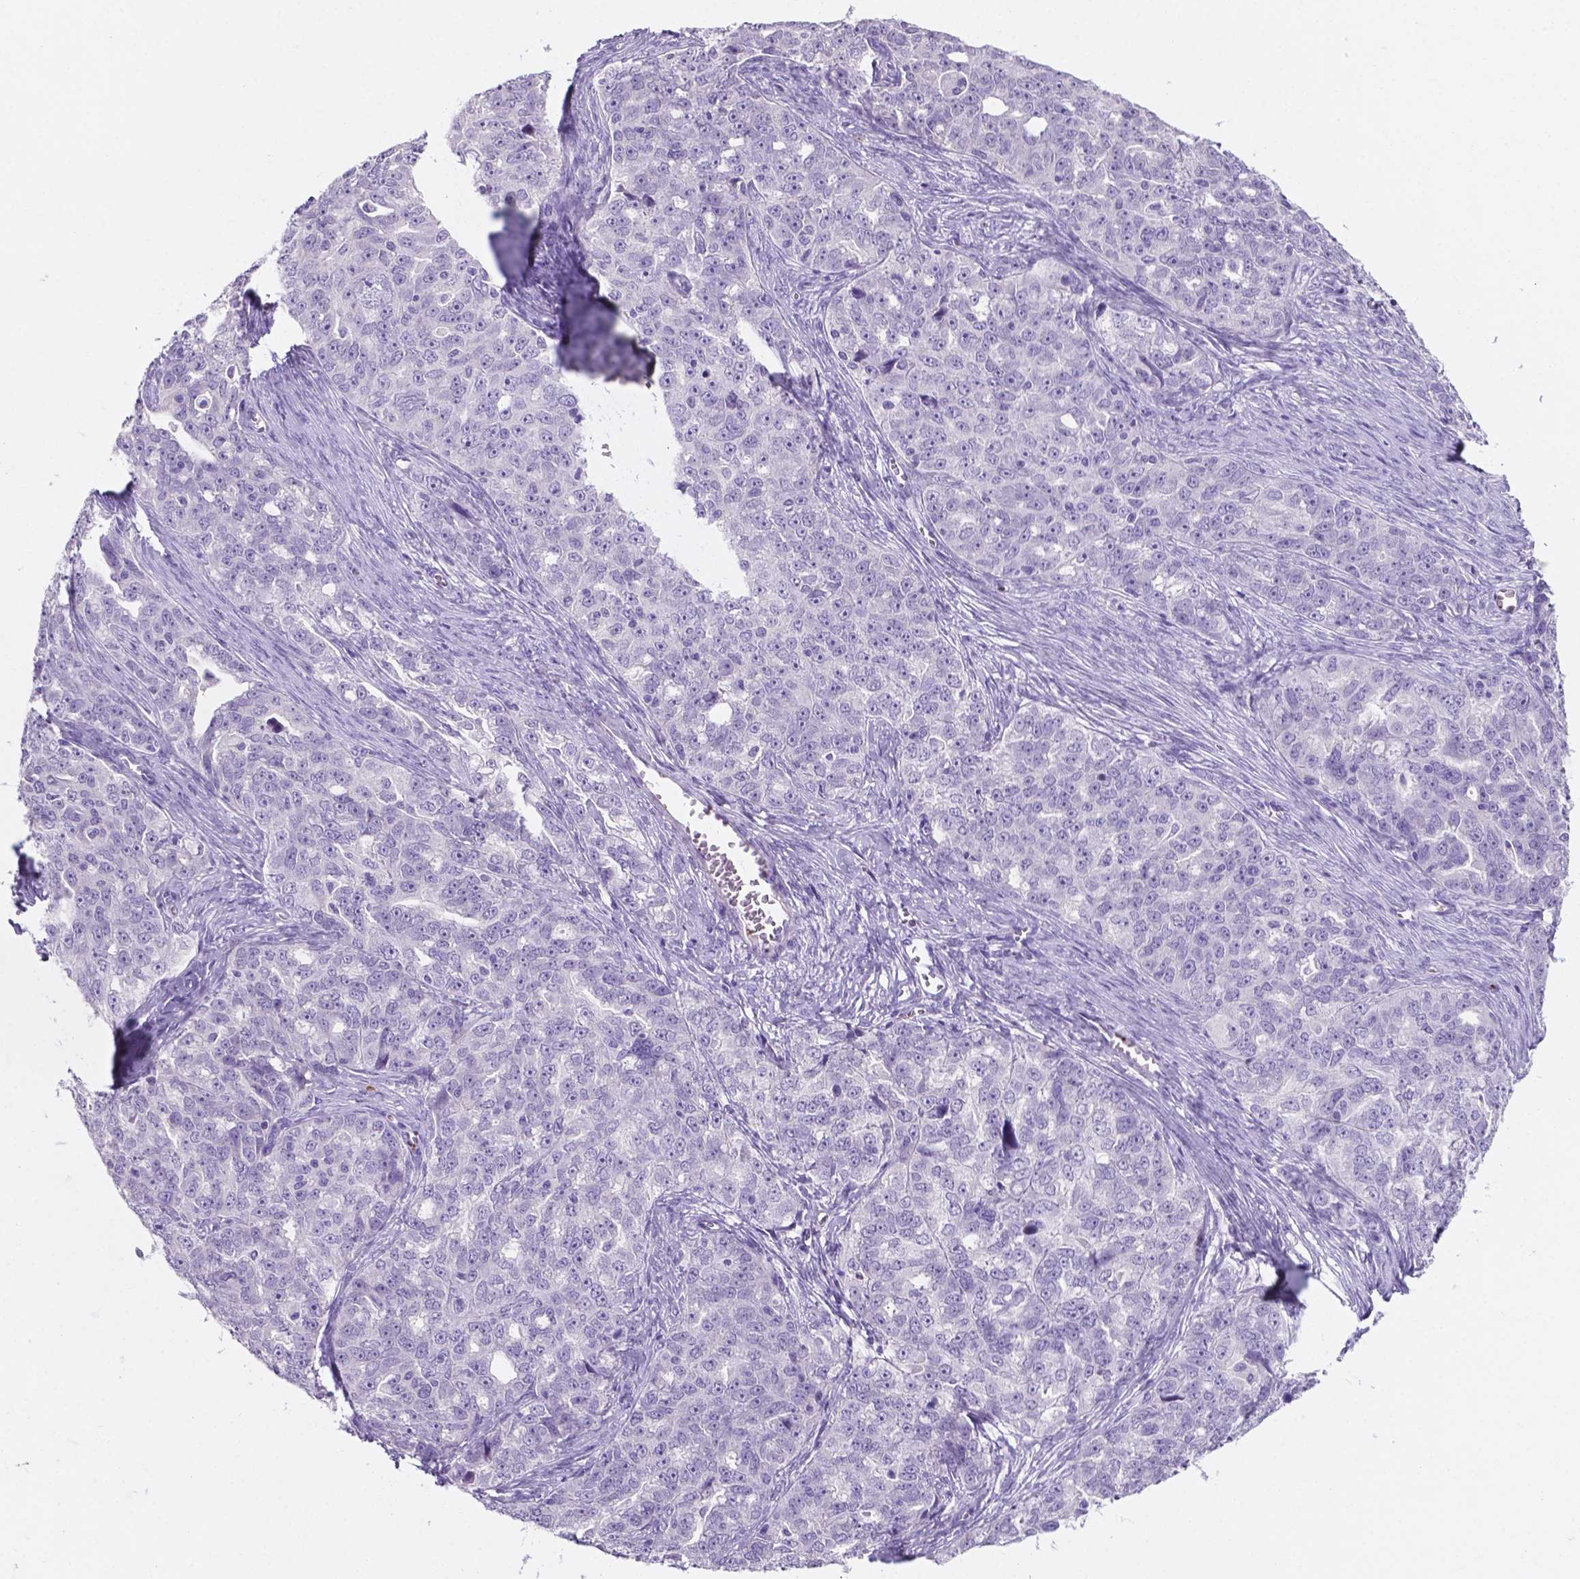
{"staining": {"intensity": "negative", "quantity": "none", "location": "none"}, "tissue": "ovarian cancer", "cell_type": "Tumor cells", "image_type": "cancer", "snomed": [{"axis": "morphology", "description": "Cystadenocarcinoma, serous, NOS"}, {"axis": "topography", "description": "Ovary"}], "caption": "Protein analysis of serous cystadenocarcinoma (ovarian) exhibits no significant staining in tumor cells. (DAB immunohistochemistry (IHC) with hematoxylin counter stain).", "gene": "EBLN2", "patient": {"sex": "female", "age": 51}}